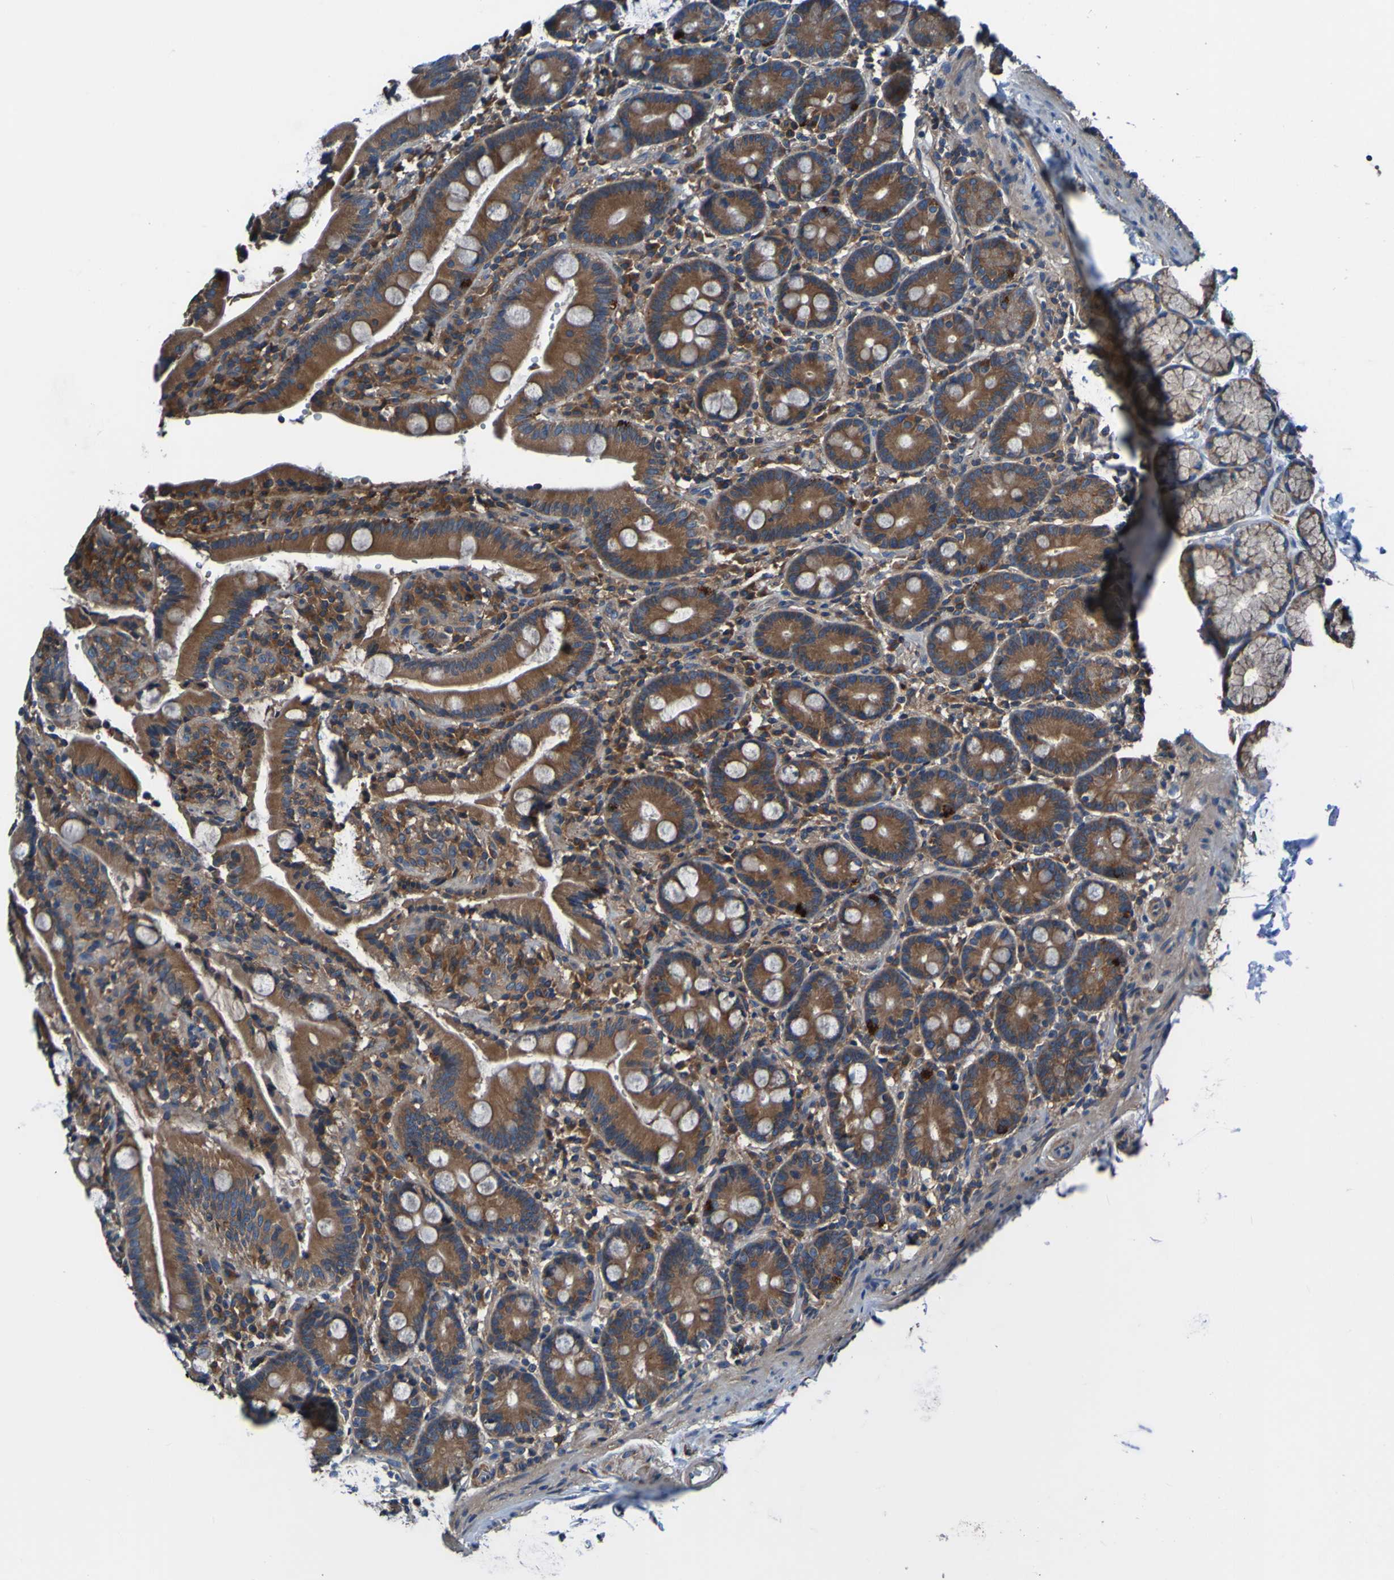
{"staining": {"intensity": "strong", "quantity": ">75%", "location": "cytoplasmic/membranous"}, "tissue": "duodenum", "cell_type": "Glandular cells", "image_type": "normal", "snomed": [{"axis": "morphology", "description": "Normal tissue, NOS"}, {"axis": "topography", "description": "Small intestine, NOS"}], "caption": "High-power microscopy captured an IHC histopathology image of normal duodenum, revealing strong cytoplasmic/membranous staining in approximately >75% of glandular cells.", "gene": "RAB5B", "patient": {"sex": "female", "age": 71}}